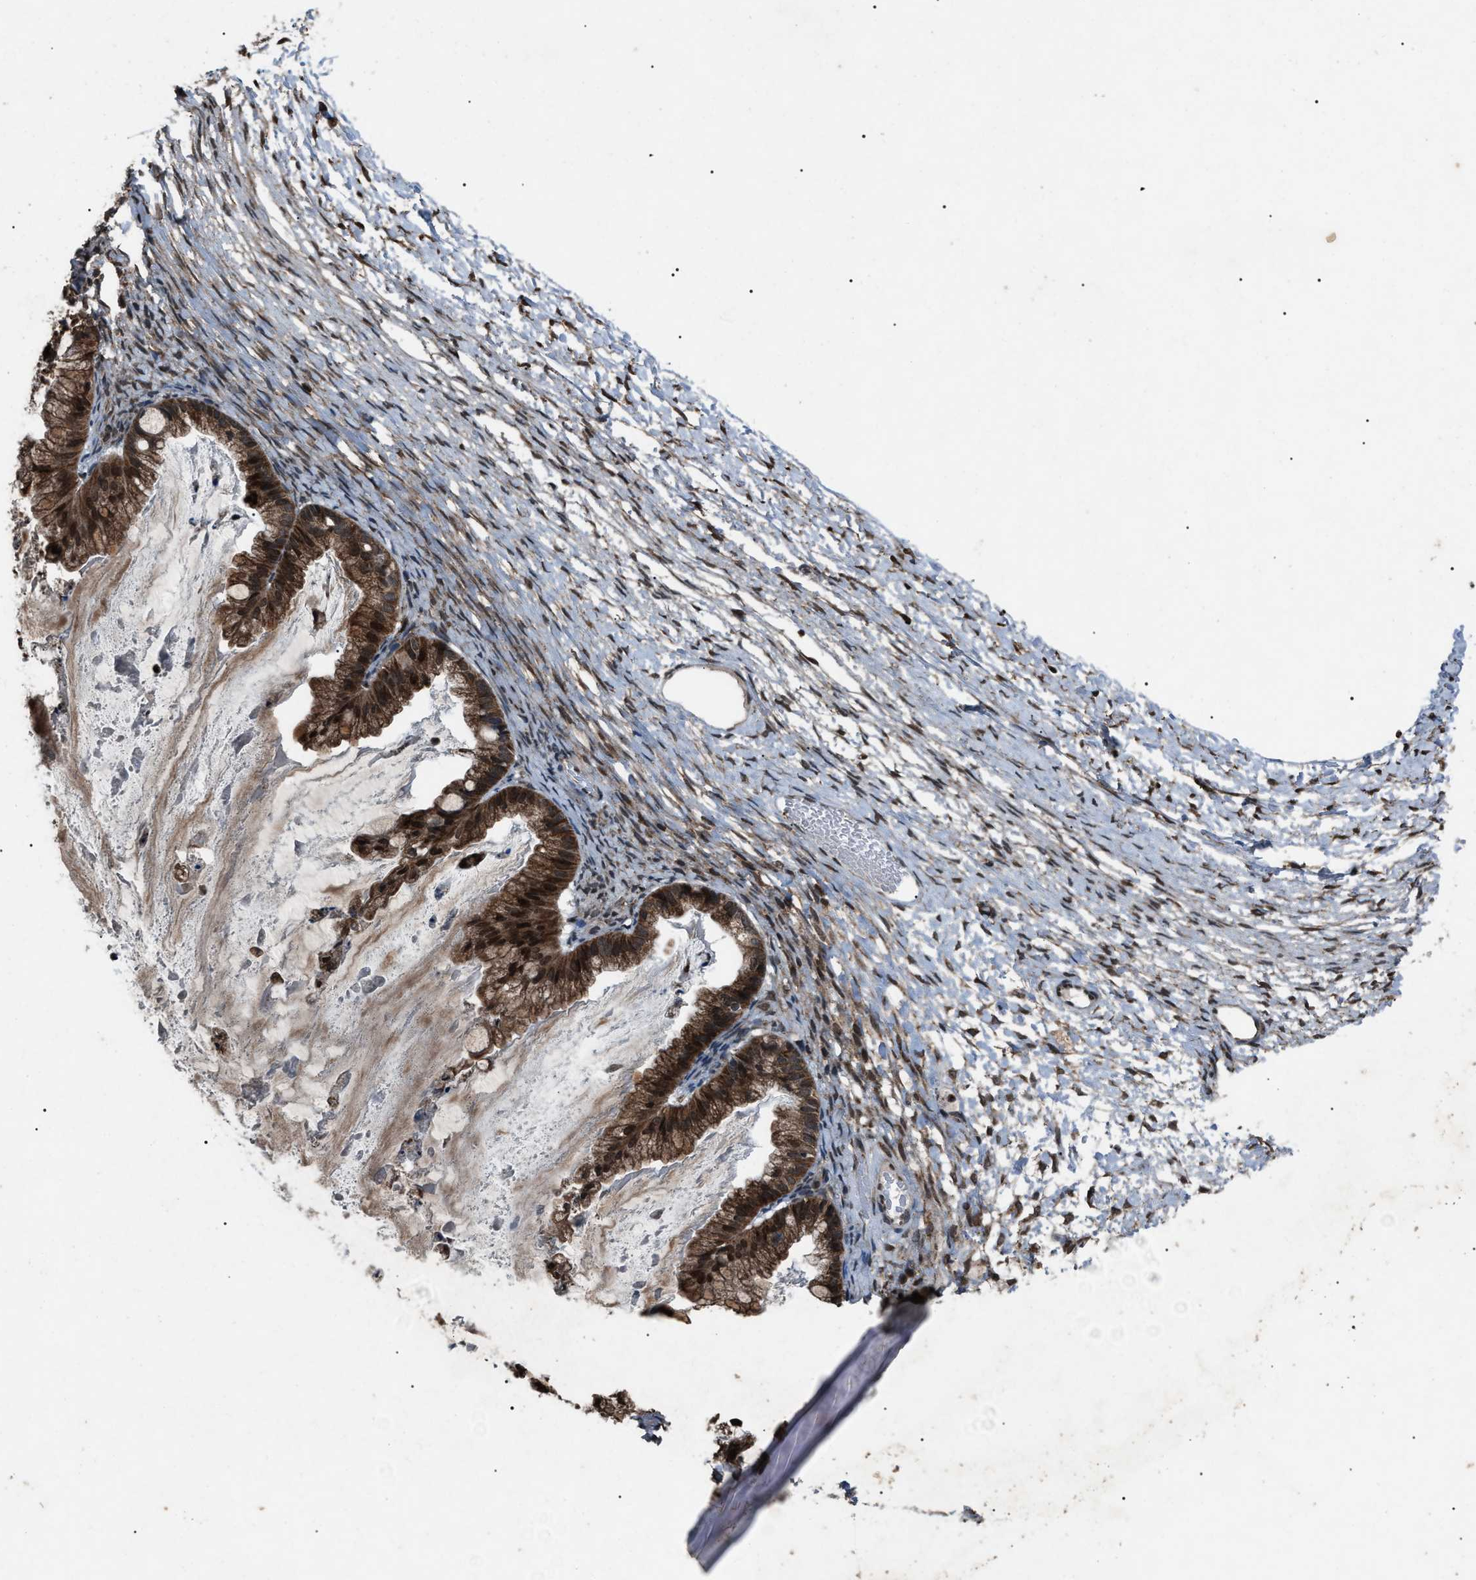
{"staining": {"intensity": "moderate", "quantity": ">75%", "location": "cytoplasmic/membranous,nuclear"}, "tissue": "ovarian cancer", "cell_type": "Tumor cells", "image_type": "cancer", "snomed": [{"axis": "morphology", "description": "Cystadenocarcinoma, mucinous, NOS"}, {"axis": "topography", "description": "Ovary"}], "caption": "Ovarian mucinous cystadenocarcinoma tissue shows moderate cytoplasmic/membranous and nuclear expression in approximately >75% of tumor cells, visualized by immunohistochemistry.", "gene": "ZFAND2A", "patient": {"sex": "female", "age": 57}}